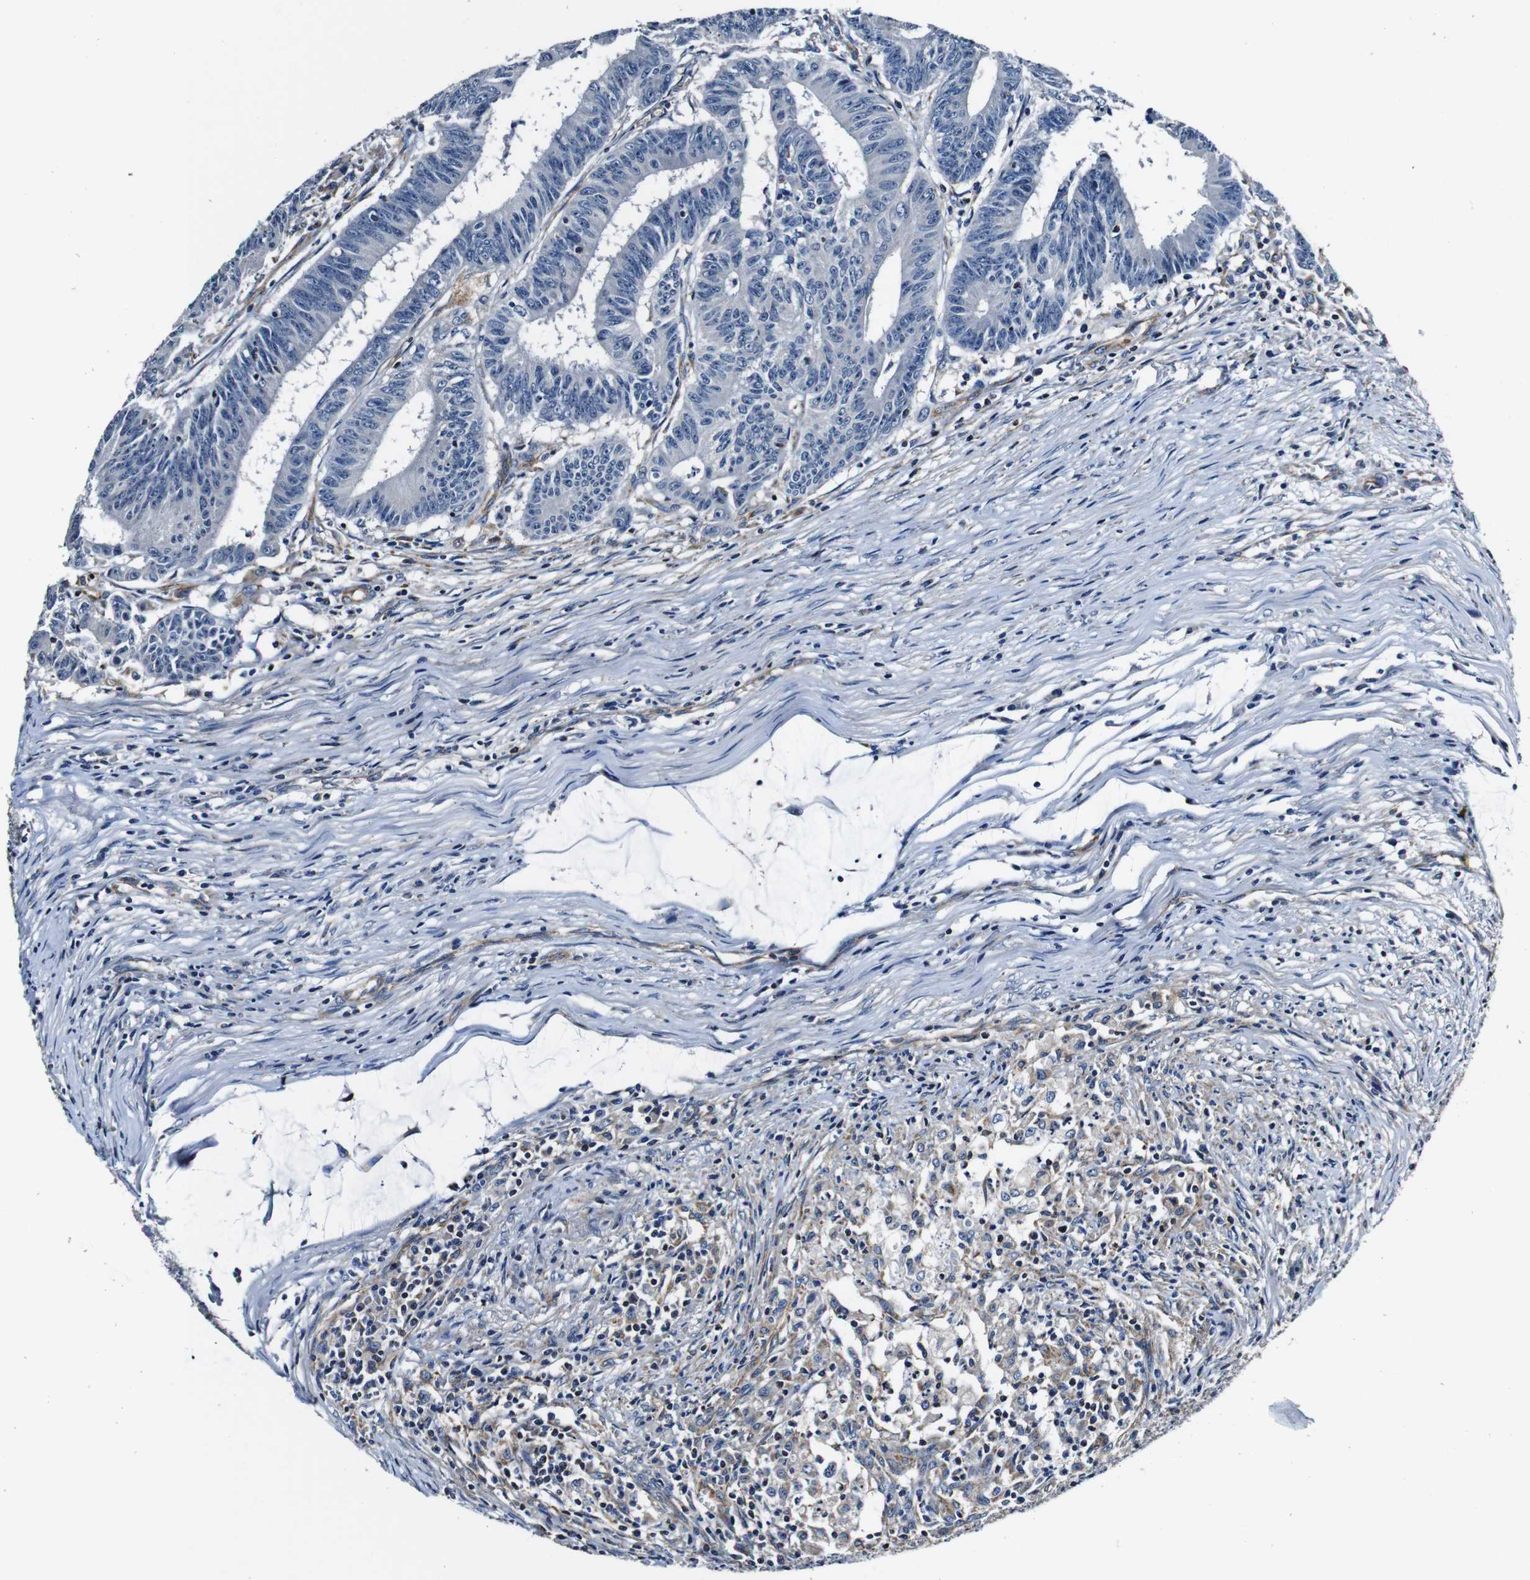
{"staining": {"intensity": "moderate", "quantity": "<25%", "location": "cytoplasmic/membranous"}, "tissue": "colorectal cancer", "cell_type": "Tumor cells", "image_type": "cancer", "snomed": [{"axis": "morphology", "description": "Adenocarcinoma, NOS"}, {"axis": "topography", "description": "Colon"}], "caption": "IHC staining of colorectal cancer, which displays low levels of moderate cytoplasmic/membranous positivity in approximately <25% of tumor cells indicating moderate cytoplasmic/membranous protein staining. The staining was performed using DAB (brown) for protein detection and nuclei were counterstained in hematoxylin (blue).", "gene": "HK1", "patient": {"sex": "male", "age": 45}}